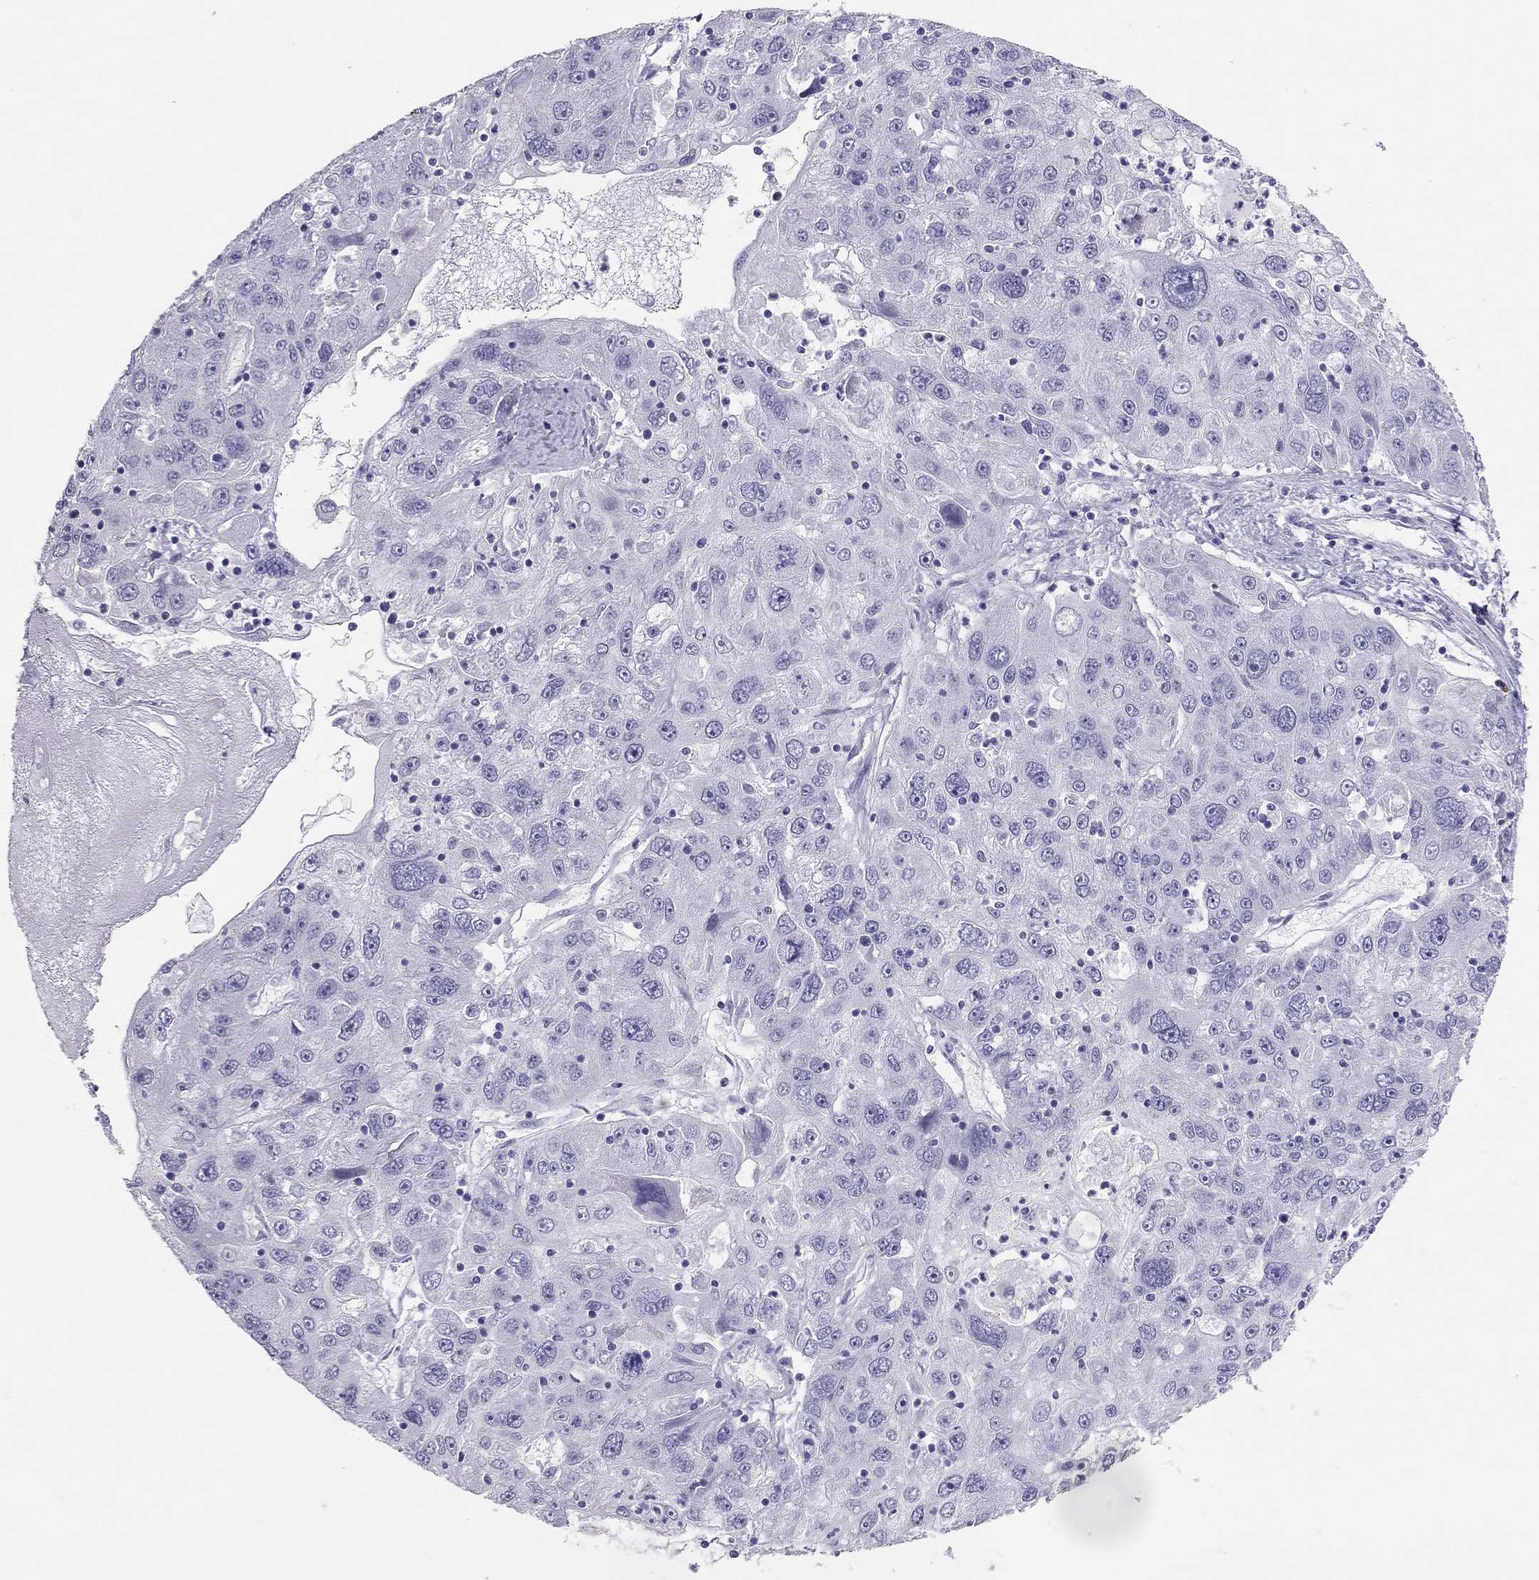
{"staining": {"intensity": "negative", "quantity": "none", "location": "none"}, "tissue": "stomach cancer", "cell_type": "Tumor cells", "image_type": "cancer", "snomed": [{"axis": "morphology", "description": "Adenocarcinoma, NOS"}, {"axis": "topography", "description": "Stomach"}], "caption": "Immunohistochemistry (IHC) photomicrograph of human stomach cancer stained for a protein (brown), which displays no staining in tumor cells. The staining was performed using DAB to visualize the protein expression in brown, while the nuclei were stained in blue with hematoxylin (Magnification: 20x).", "gene": "TSHB", "patient": {"sex": "male", "age": 56}}